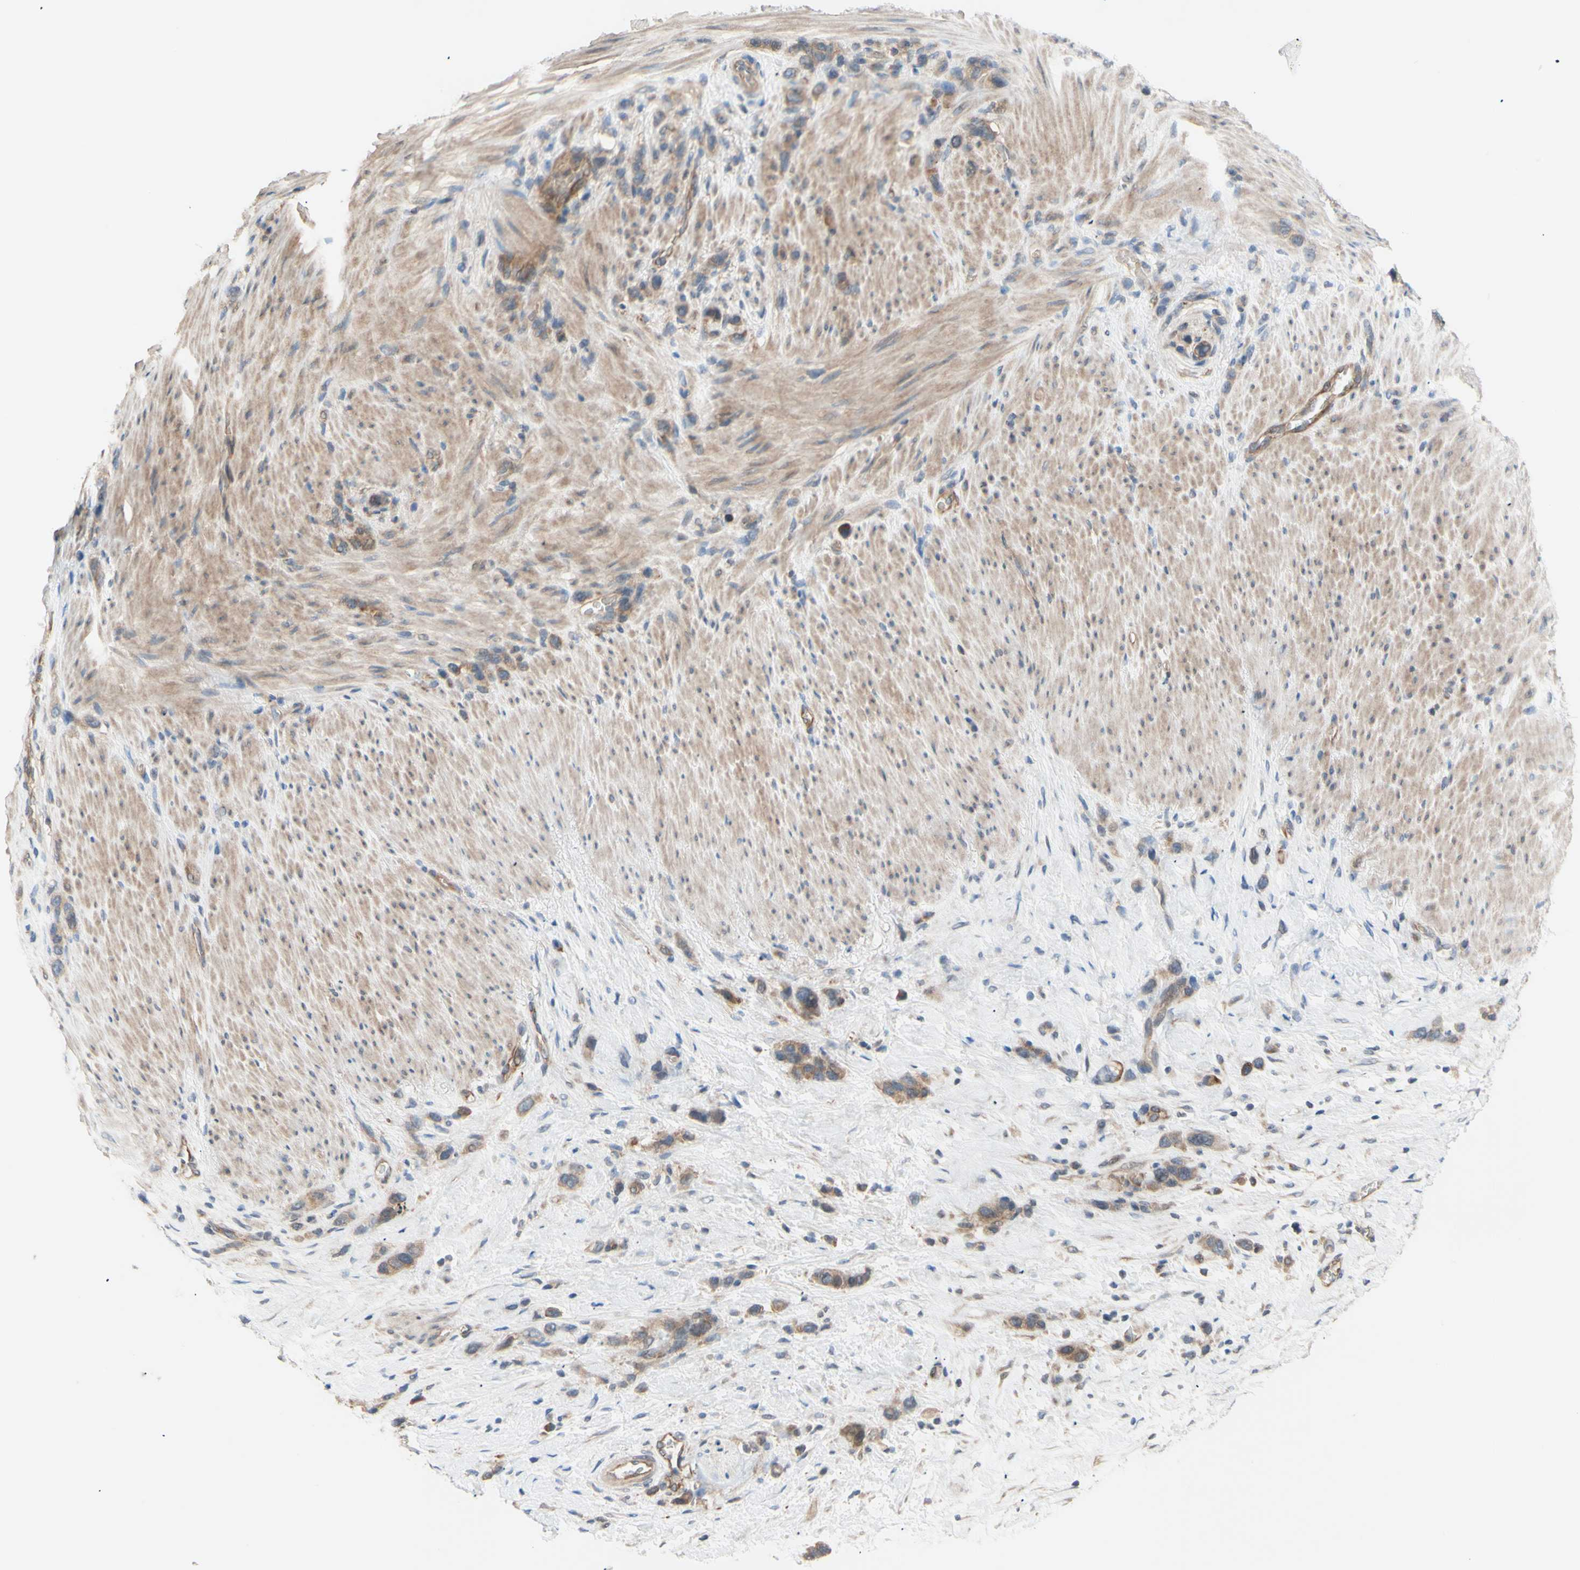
{"staining": {"intensity": "moderate", "quantity": ">75%", "location": "cytoplasmic/membranous"}, "tissue": "stomach cancer", "cell_type": "Tumor cells", "image_type": "cancer", "snomed": [{"axis": "morphology", "description": "Adenocarcinoma, NOS"}, {"axis": "morphology", "description": "Adenocarcinoma, High grade"}, {"axis": "topography", "description": "Stomach, upper"}, {"axis": "topography", "description": "Stomach, lower"}], "caption": "Stomach adenocarcinoma was stained to show a protein in brown. There is medium levels of moderate cytoplasmic/membranous expression in approximately >75% of tumor cells.", "gene": "DYNLRB1", "patient": {"sex": "female", "age": 65}}